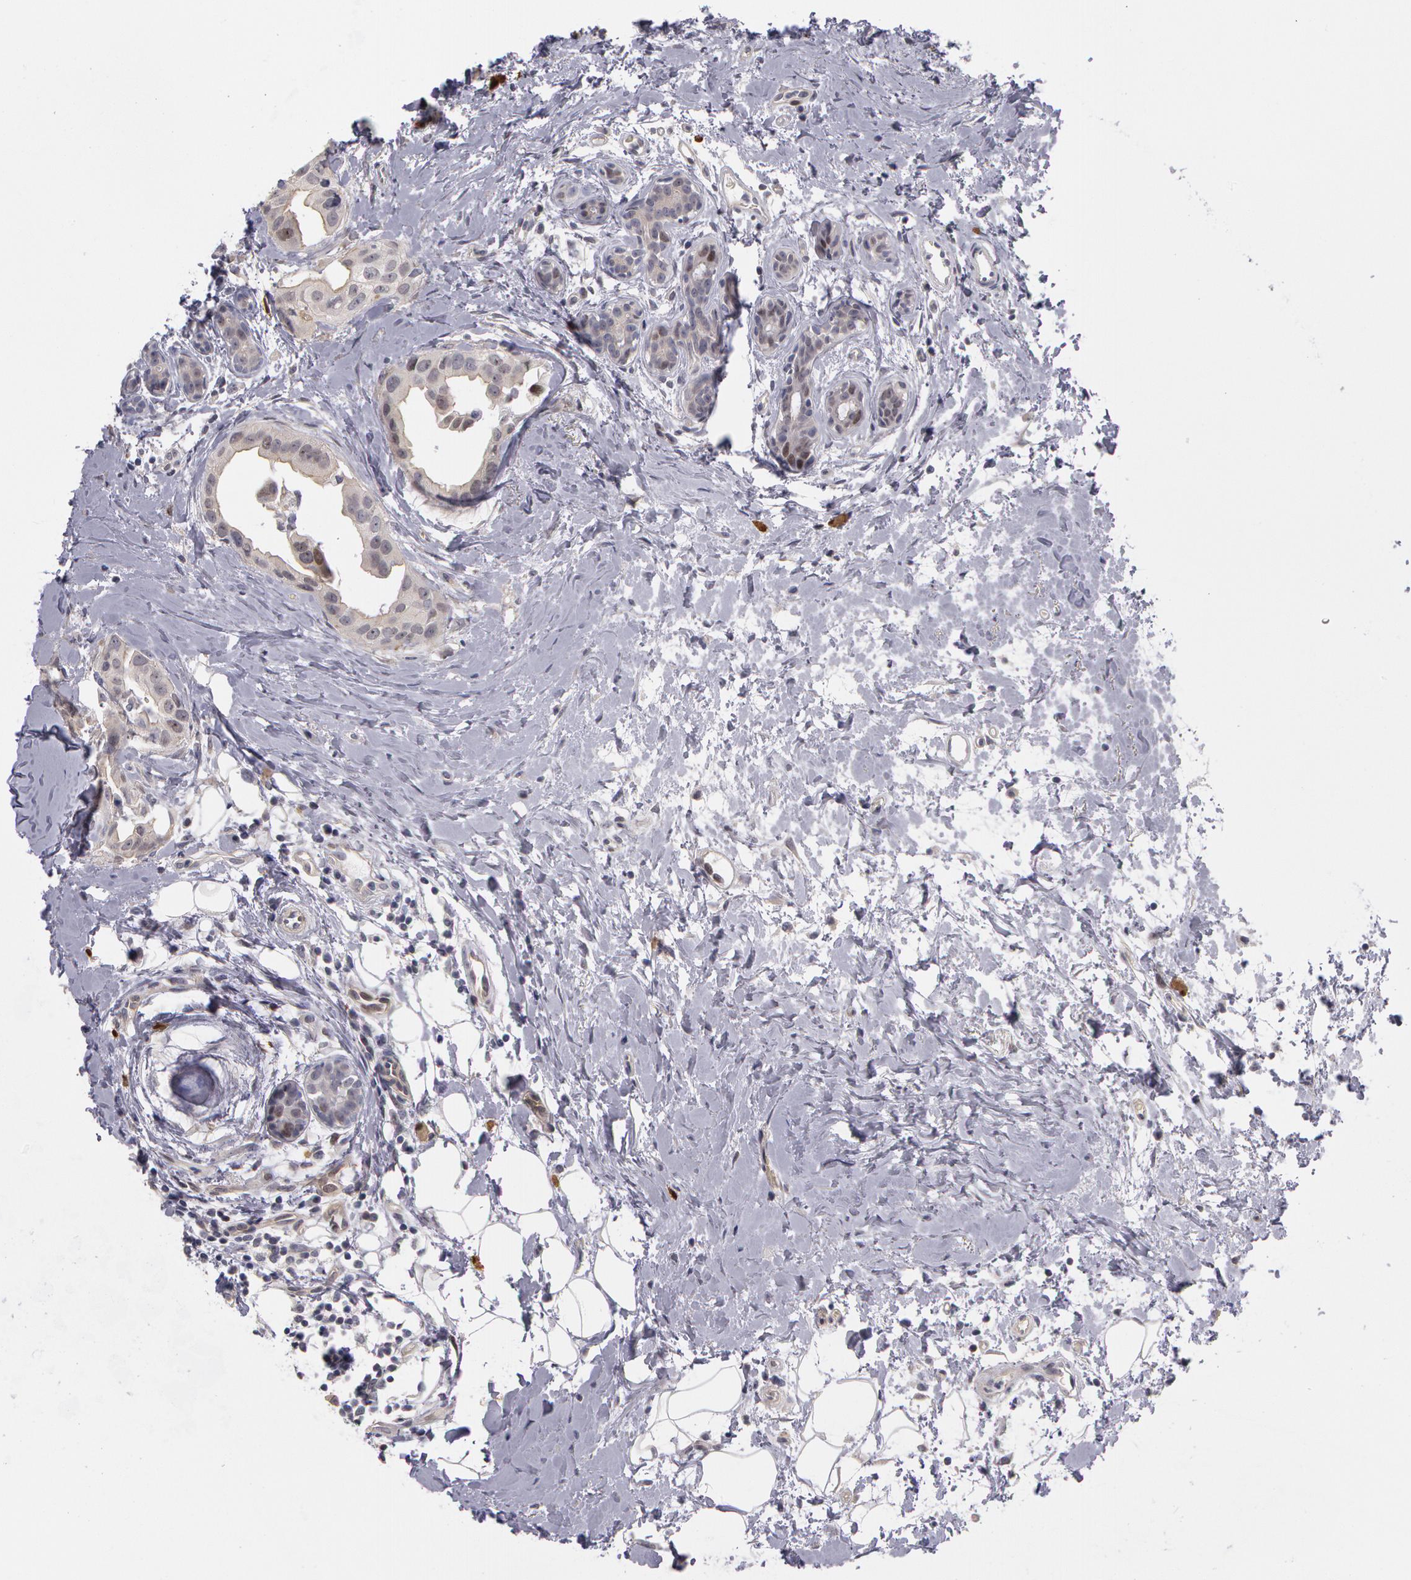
{"staining": {"intensity": "weak", "quantity": "<25%", "location": "nuclear"}, "tissue": "breast cancer", "cell_type": "Tumor cells", "image_type": "cancer", "snomed": [{"axis": "morphology", "description": "Duct carcinoma"}, {"axis": "topography", "description": "Breast"}], "caption": "Protein analysis of intraductal carcinoma (breast) exhibits no significant staining in tumor cells.", "gene": "PRICKLE1", "patient": {"sex": "female", "age": 40}}